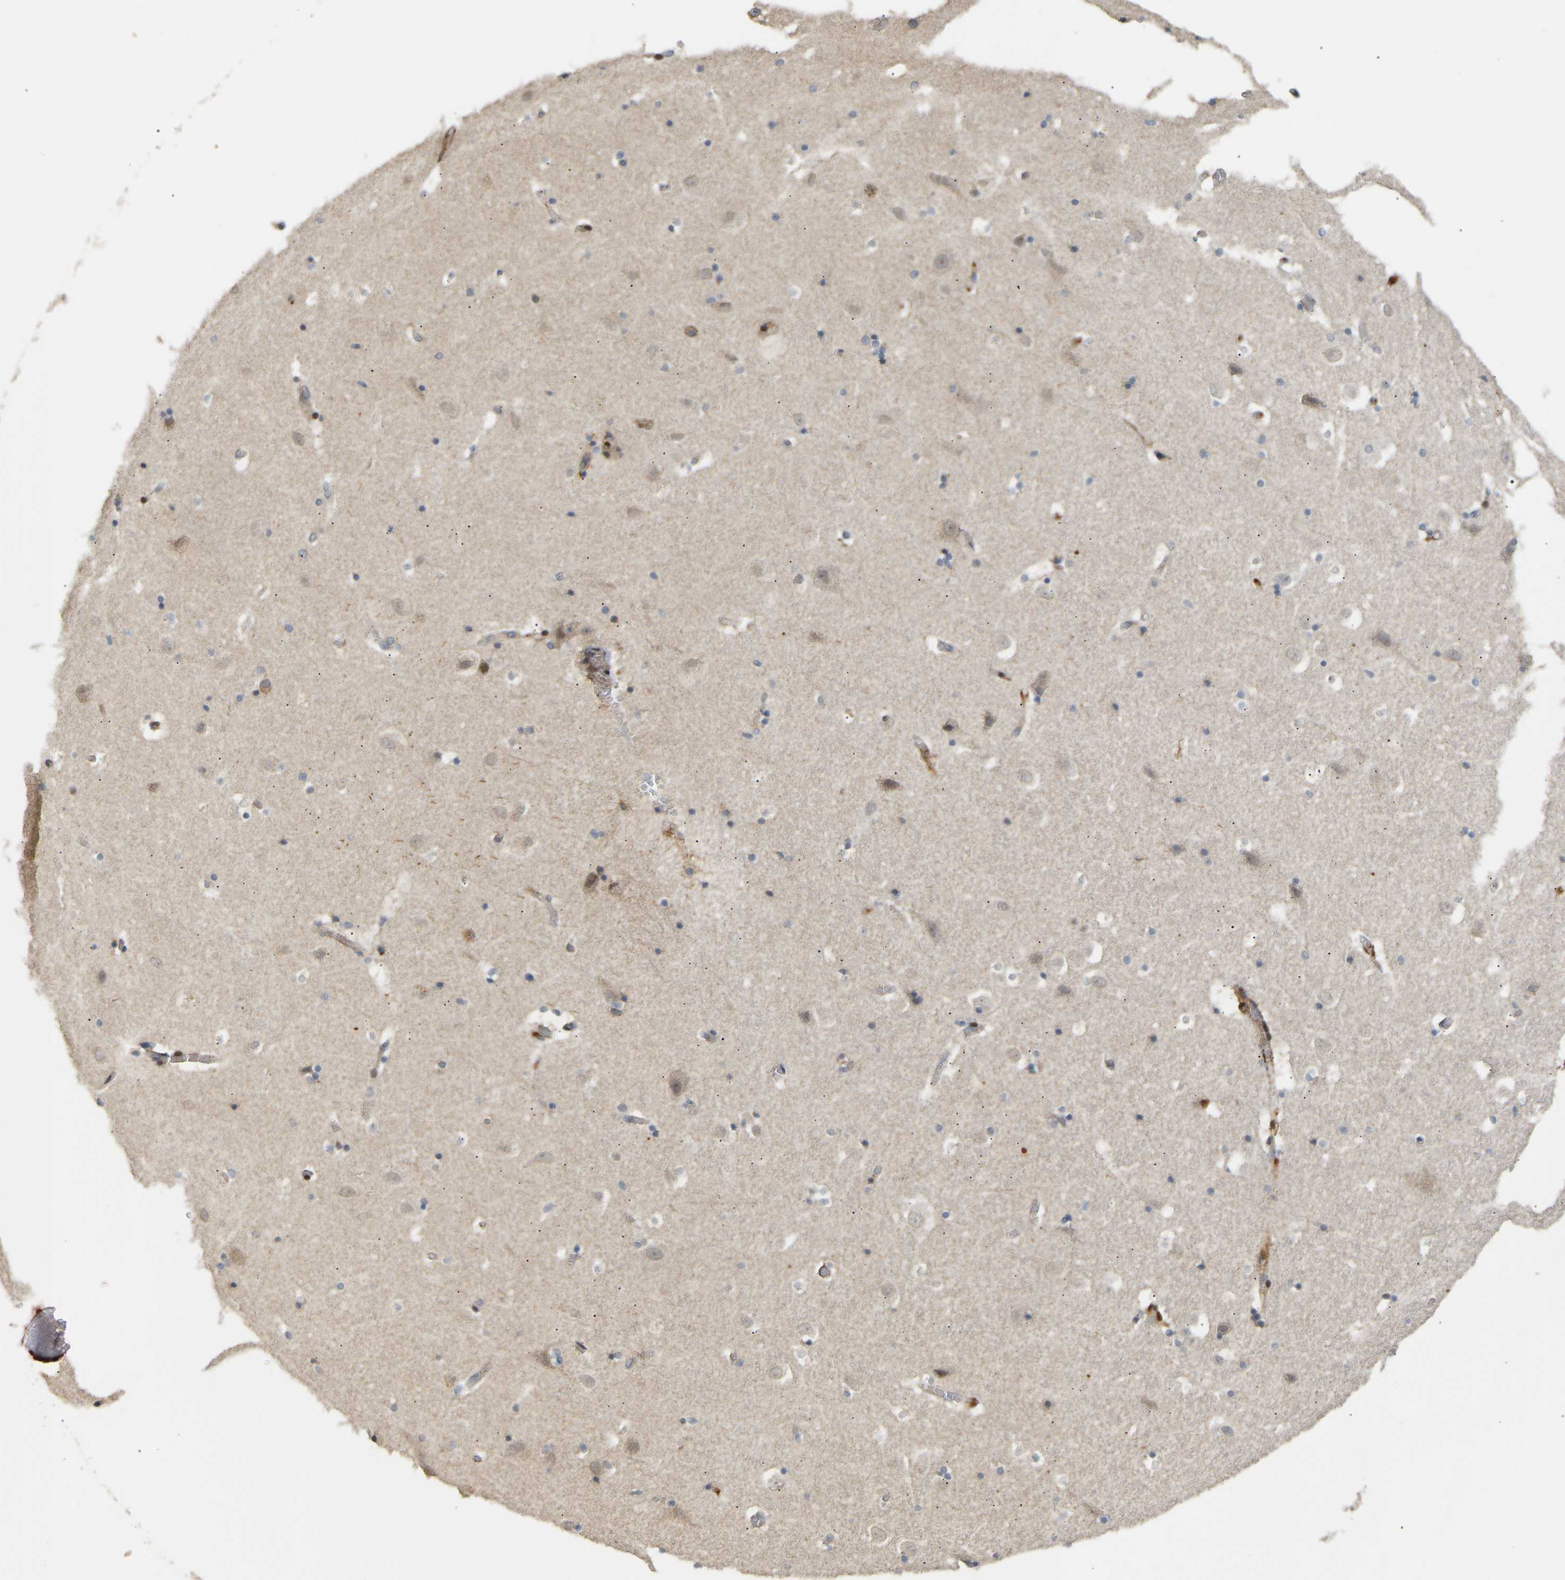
{"staining": {"intensity": "moderate", "quantity": "<25%", "location": "cytoplasmic/membranous"}, "tissue": "hippocampus", "cell_type": "Glial cells", "image_type": "normal", "snomed": [{"axis": "morphology", "description": "Normal tissue, NOS"}, {"axis": "topography", "description": "Hippocampus"}], "caption": "An immunohistochemistry (IHC) photomicrograph of benign tissue is shown. Protein staining in brown highlights moderate cytoplasmic/membranous positivity in hippocampus within glial cells. (DAB = brown stain, brightfield microscopy at high magnification).", "gene": "POGLUT2", "patient": {"sex": "male", "age": 45}}